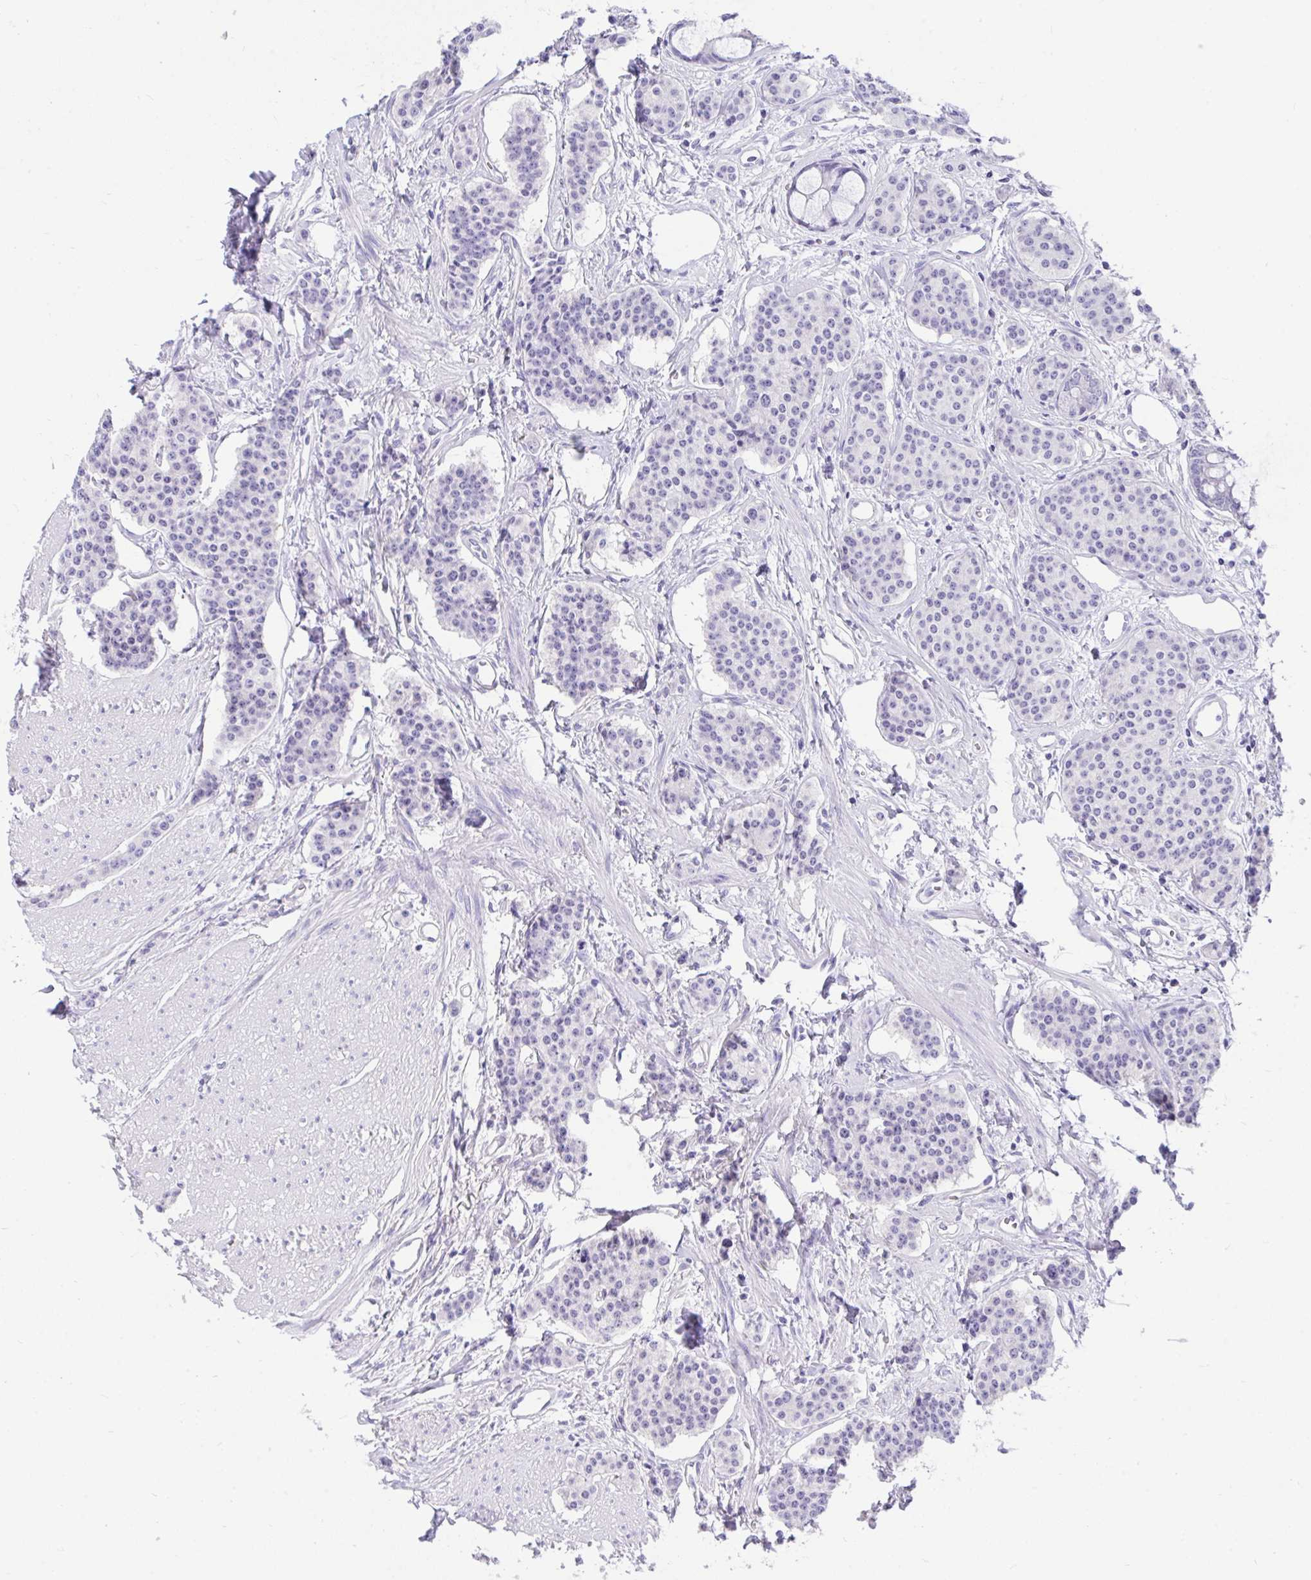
{"staining": {"intensity": "negative", "quantity": "none", "location": "none"}, "tissue": "carcinoid", "cell_type": "Tumor cells", "image_type": "cancer", "snomed": [{"axis": "morphology", "description": "Carcinoid, malignant, NOS"}, {"axis": "topography", "description": "Small intestine"}], "caption": "This is a histopathology image of immunohistochemistry (IHC) staining of carcinoid (malignant), which shows no positivity in tumor cells.", "gene": "TLN2", "patient": {"sex": "female", "age": 64}}